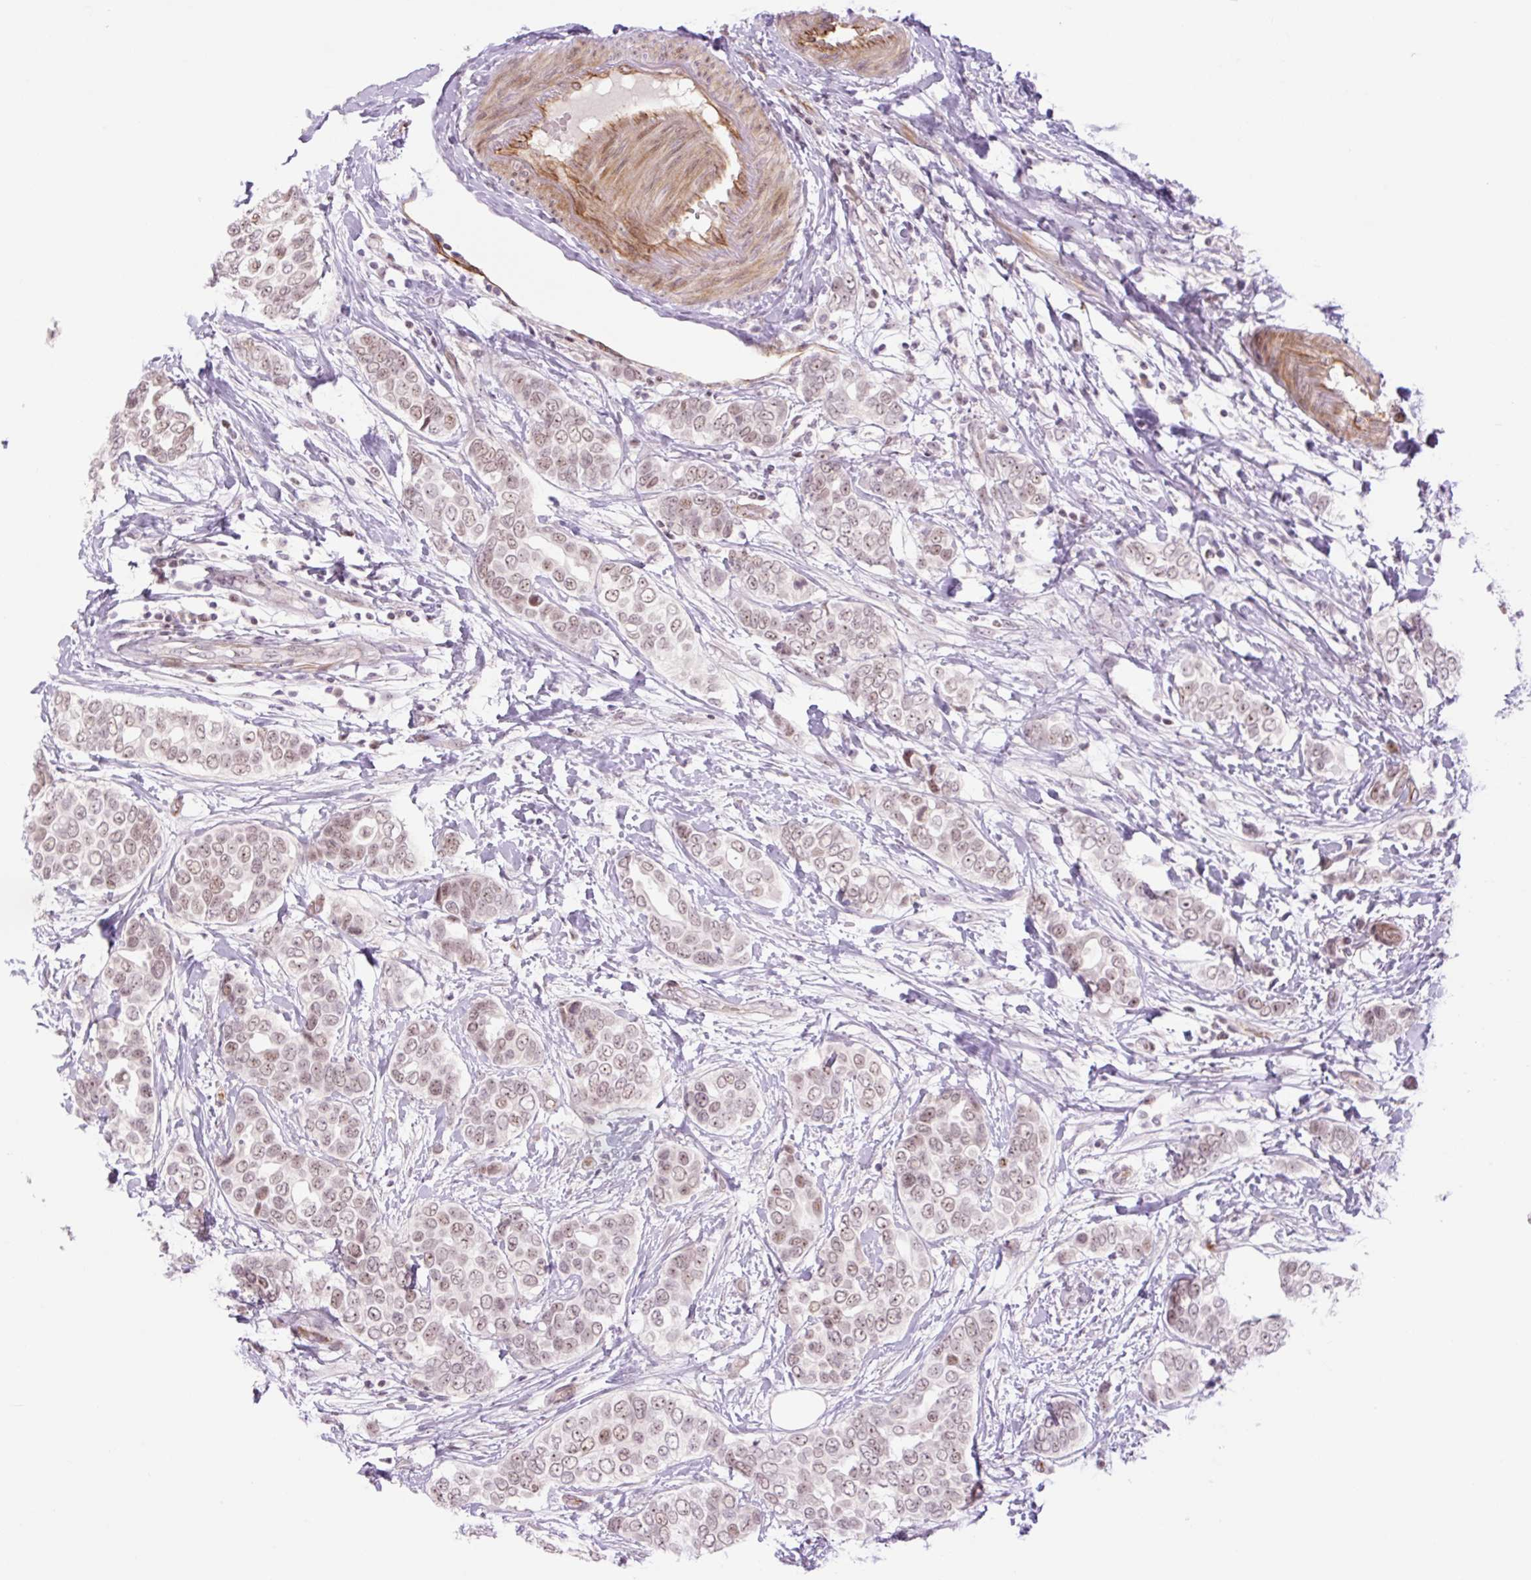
{"staining": {"intensity": "weak", "quantity": ">75%", "location": "nuclear"}, "tissue": "breast cancer", "cell_type": "Tumor cells", "image_type": "cancer", "snomed": [{"axis": "morphology", "description": "Lobular carcinoma"}, {"axis": "topography", "description": "Breast"}], "caption": "Immunohistochemistry of human breast cancer displays low levels of weak nuclear positivity in about >75% of tumor cells.", "gene": "ZNF417", "patient": {"sex": "female", "age": 51}}